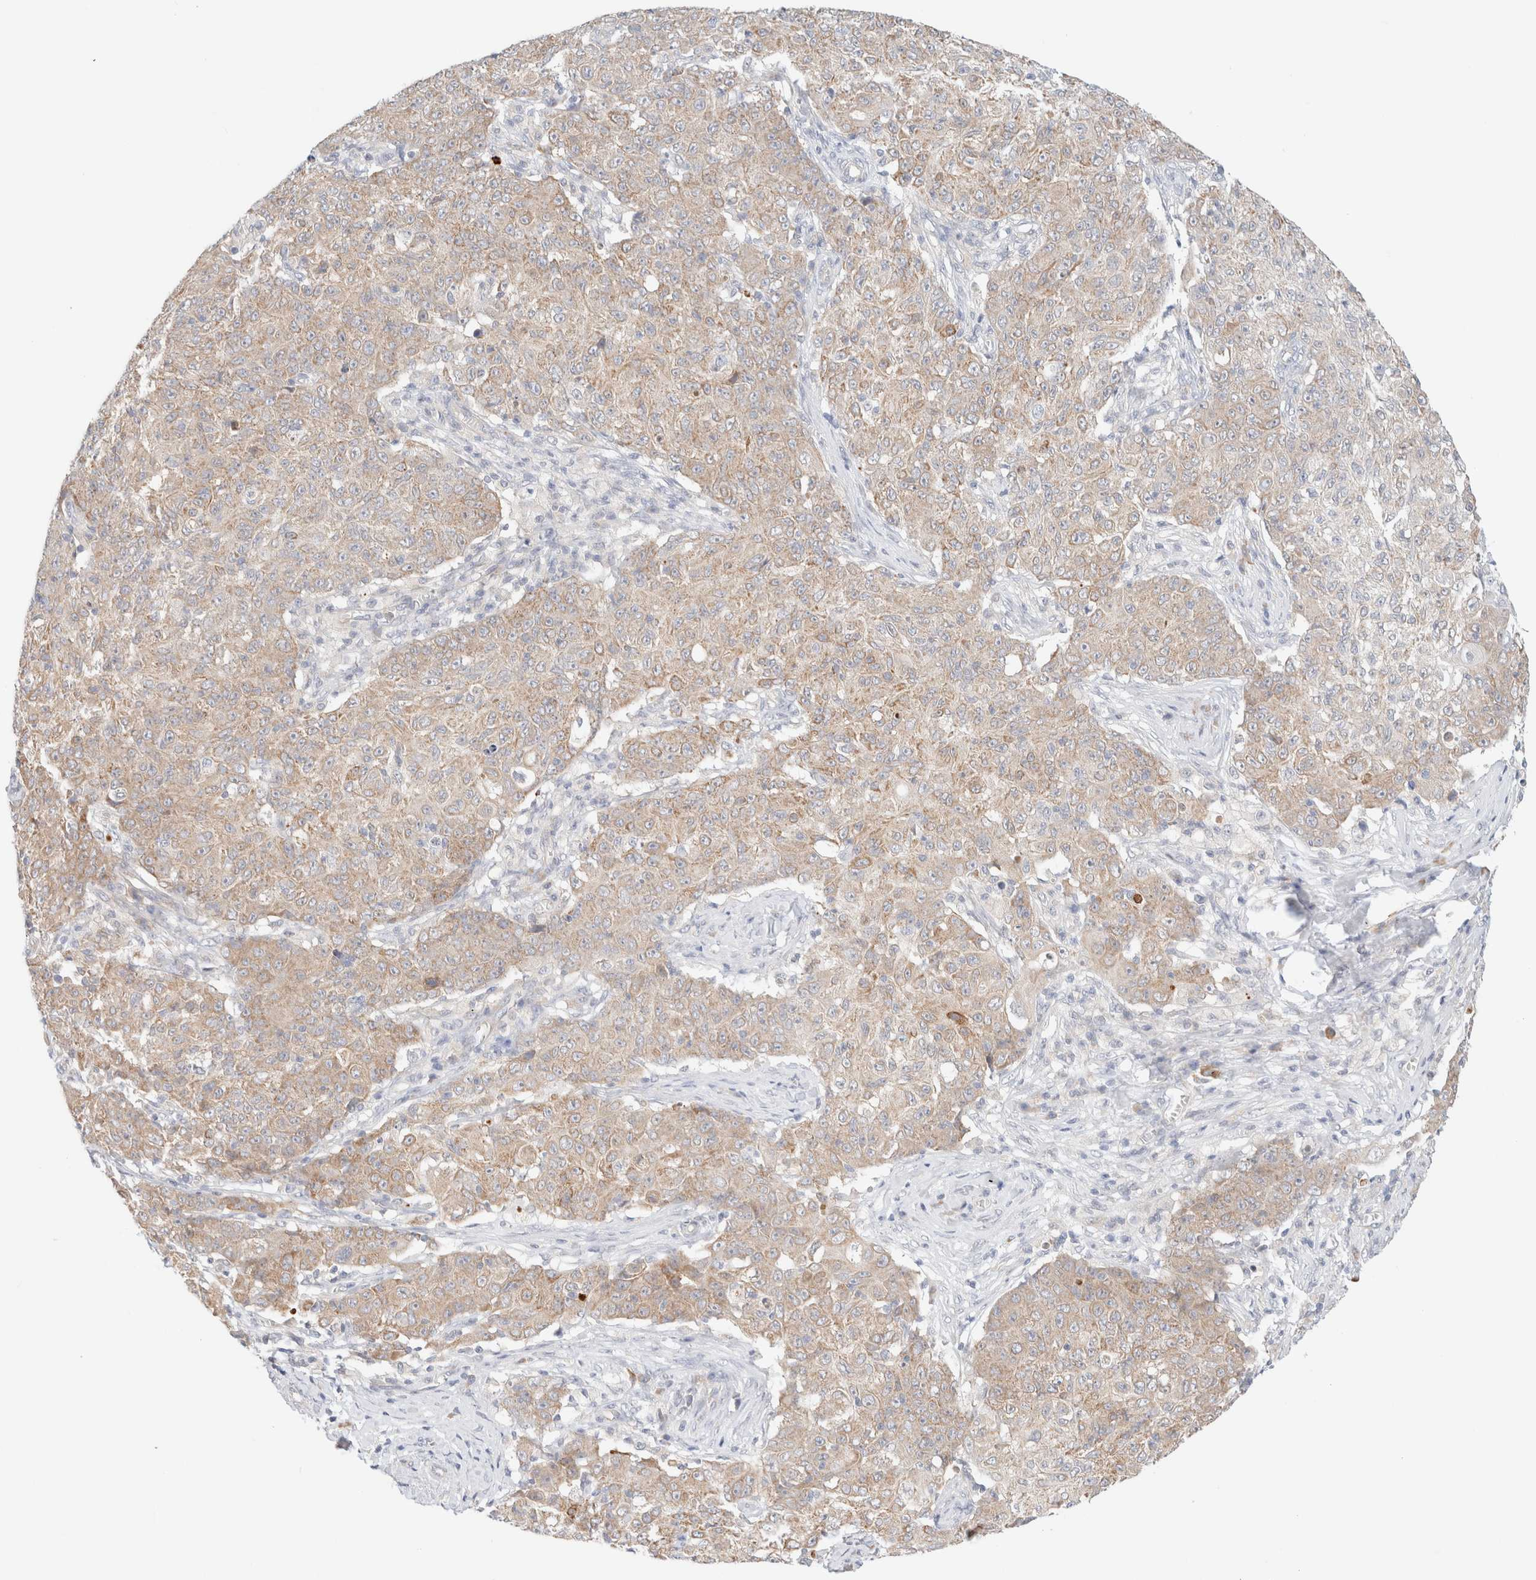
{"staining": {"intensity": "weak", "quantity": ">75%", "location": "cytoplasmic/membranous"}, "tissue": "ovarian cancer", "cell_type": "Tumor cells", "image_type": "cancer", "snomed": [{"axis": "morphology", "description": "Carcinoma, endometroid"}, {"axis": "topography", "description": "Ovary"}], "caption": "Ovarian cancer (endometroid carcinoma) was stained to show a protein in brown. There is low levels of weak cytoplasmic/membranous staining in about >75% of tumor cells. Using DAB (brown) and hematoxylin (blue) stains, captured at high magnification using brightfield microscopy.", "gene": "UNC13B", "patient": {"sex": "female", "age": 42}}